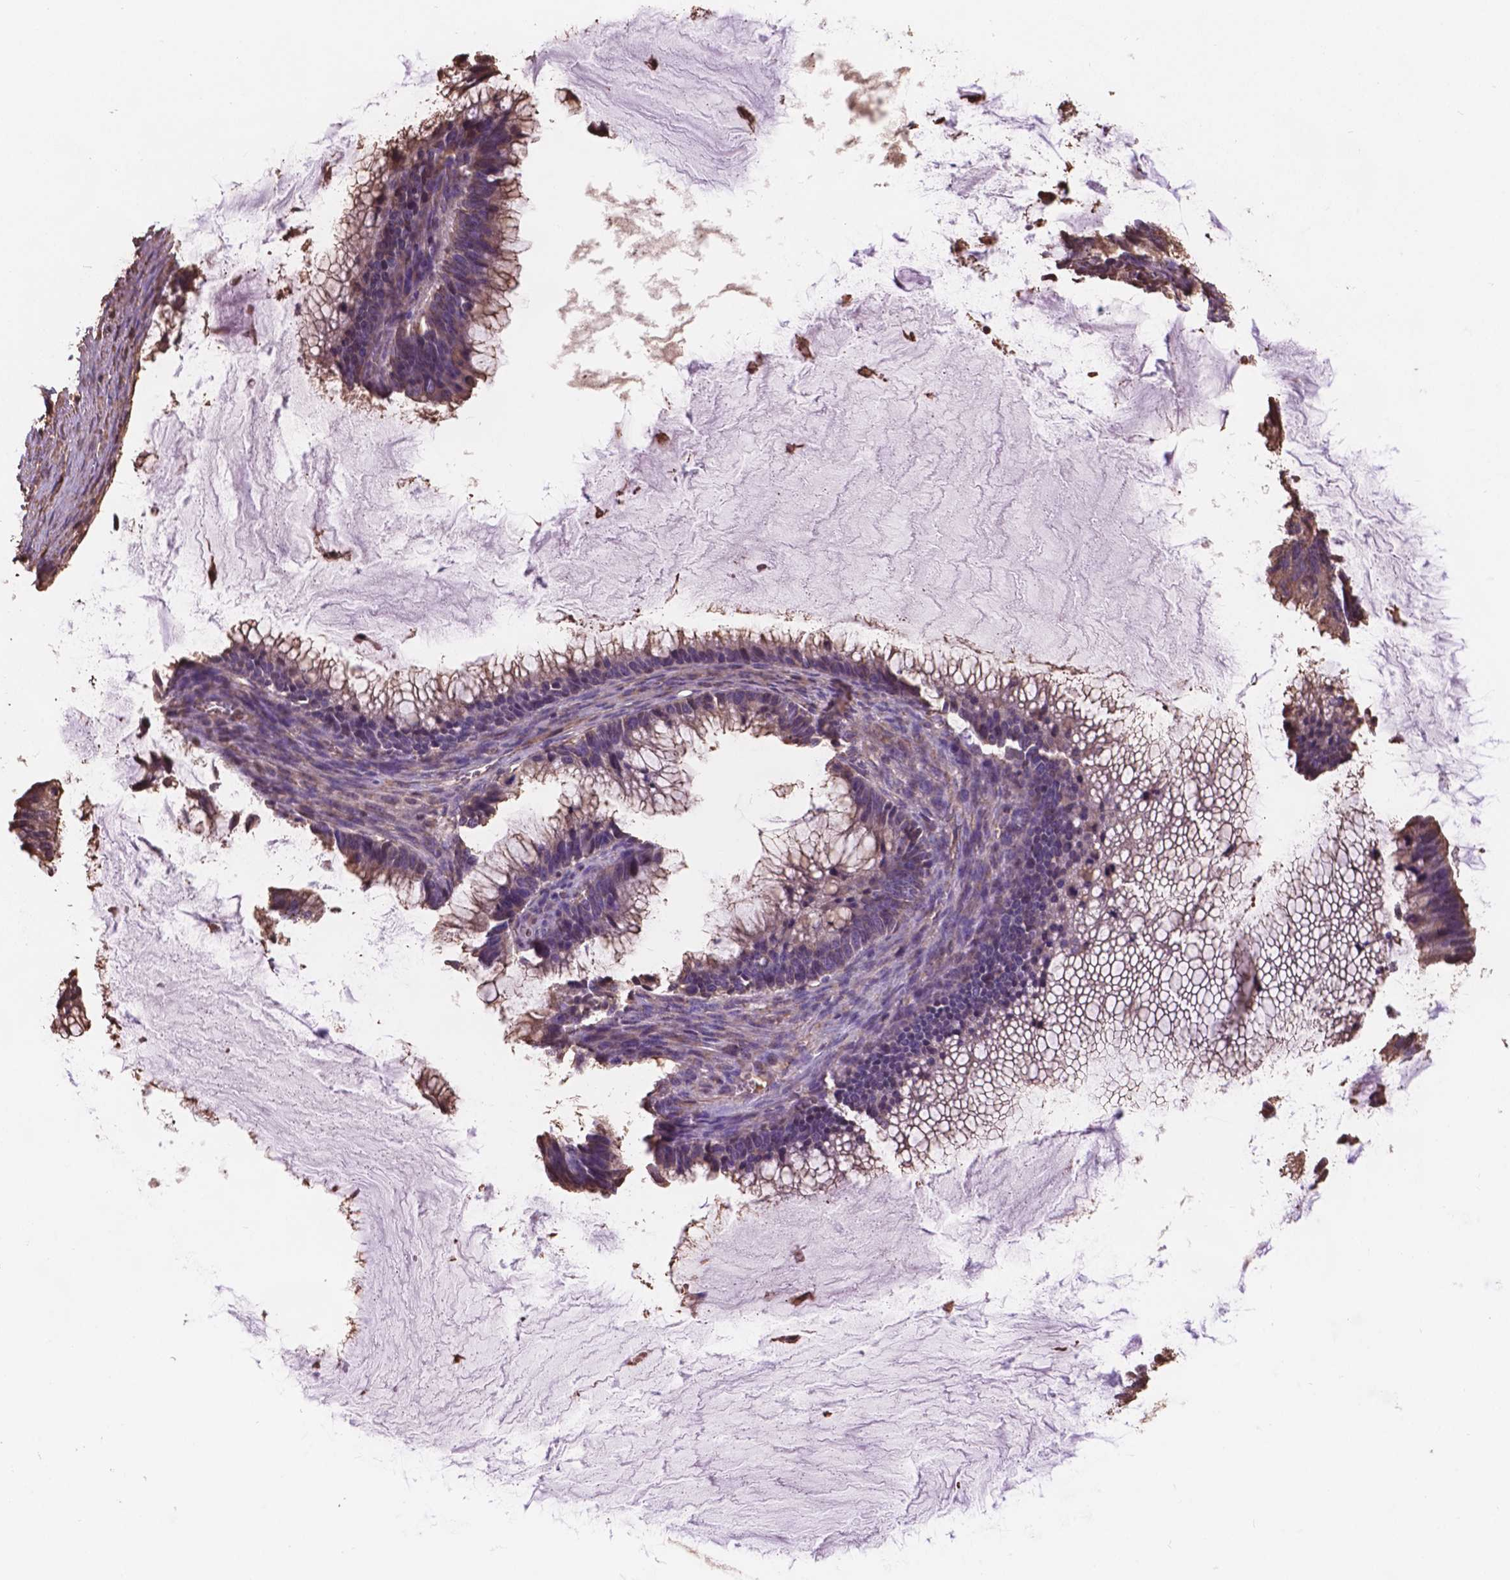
{"staining": {"intensity": "moderate", "quantity": "<25%", "location": "cytoplasmic/membranous"}, "tissue": "ovarian cancer", "cell_type": "Tumor cells", "image_type": "cancer", "snomed": [{"axis": "morphology", "description": "Cystadenocarcinoma, mucinous, NOS"}, {"axis": "topography", "description": "Ovary"}], "caption": "Immunohistochemistry (DAB) staining of ovarian mucinous cystadenocarcinoma displays moderate cytoplasmic/membranous protein staining in approximately <25% of tumor cells.", "gene": "NIPA2", "patient": {"sex": "female", "age": 38}}